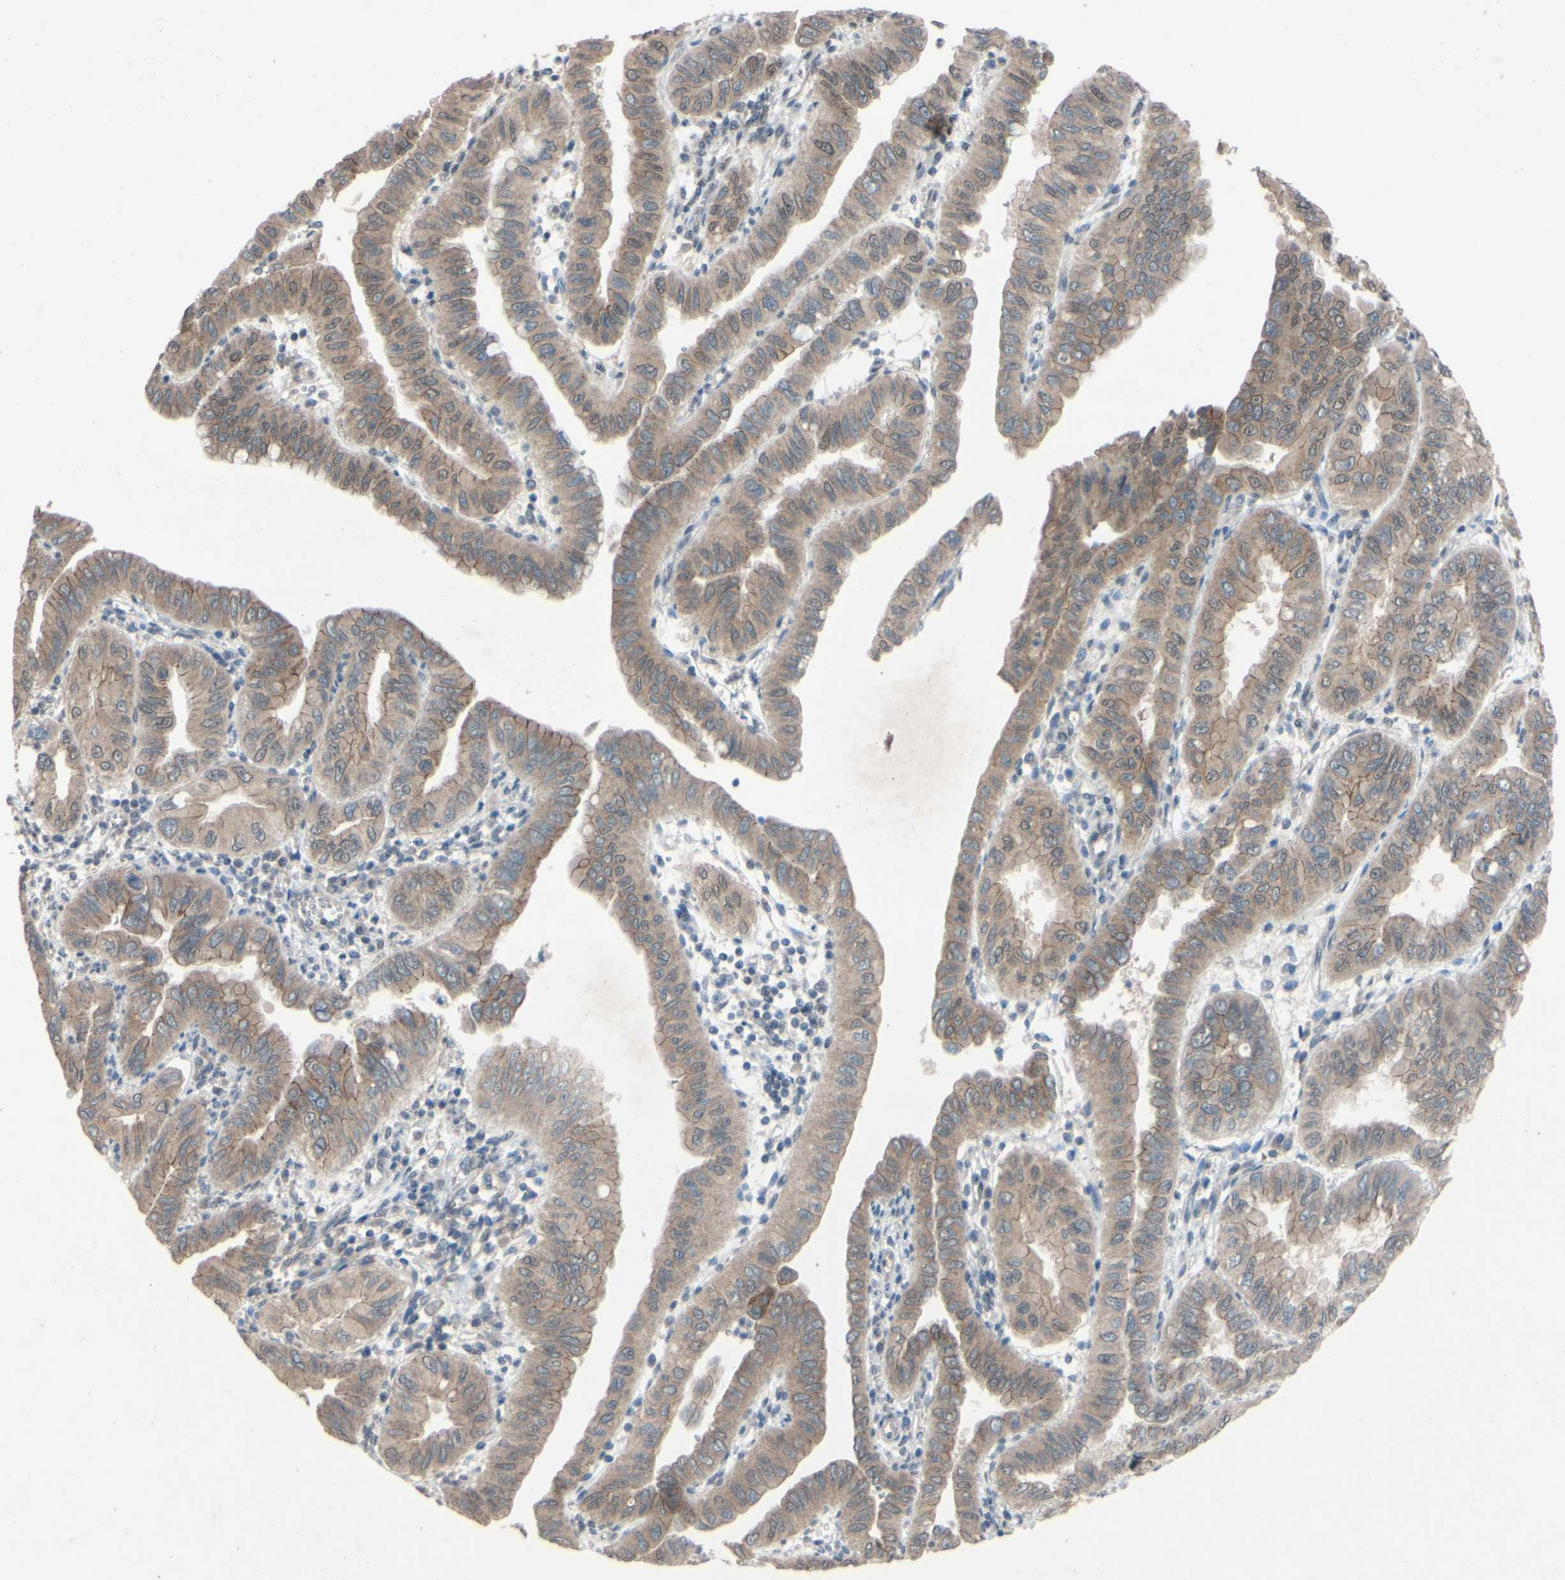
{"staining": {"intensity": "moderate", "quantity": ">75%", "location": "cytoplasmic/membranous"}, "tissue": "pancreatic cancer", "cell_type": "Tumor cells", "image_type": "cancer", "snomed": [{"axis": "morphology", "description": "Normal tissue, NOS"}, {"axis": "topography", "description": "Lymph node"}], "caption": "Protein analysis of pancreatic cancer tissue displays moderate cytoplasmic/membranous expression in approximately >75% of tumor cells. The protein of interest is stained brown, and the nuclei are stained in blue (DAB (3,3'-diaminobenzidine) IHC with brightfield microscopy, high magnification).", "gene": "CDCP1", "patient": {"sex": "male", "age": 50}}